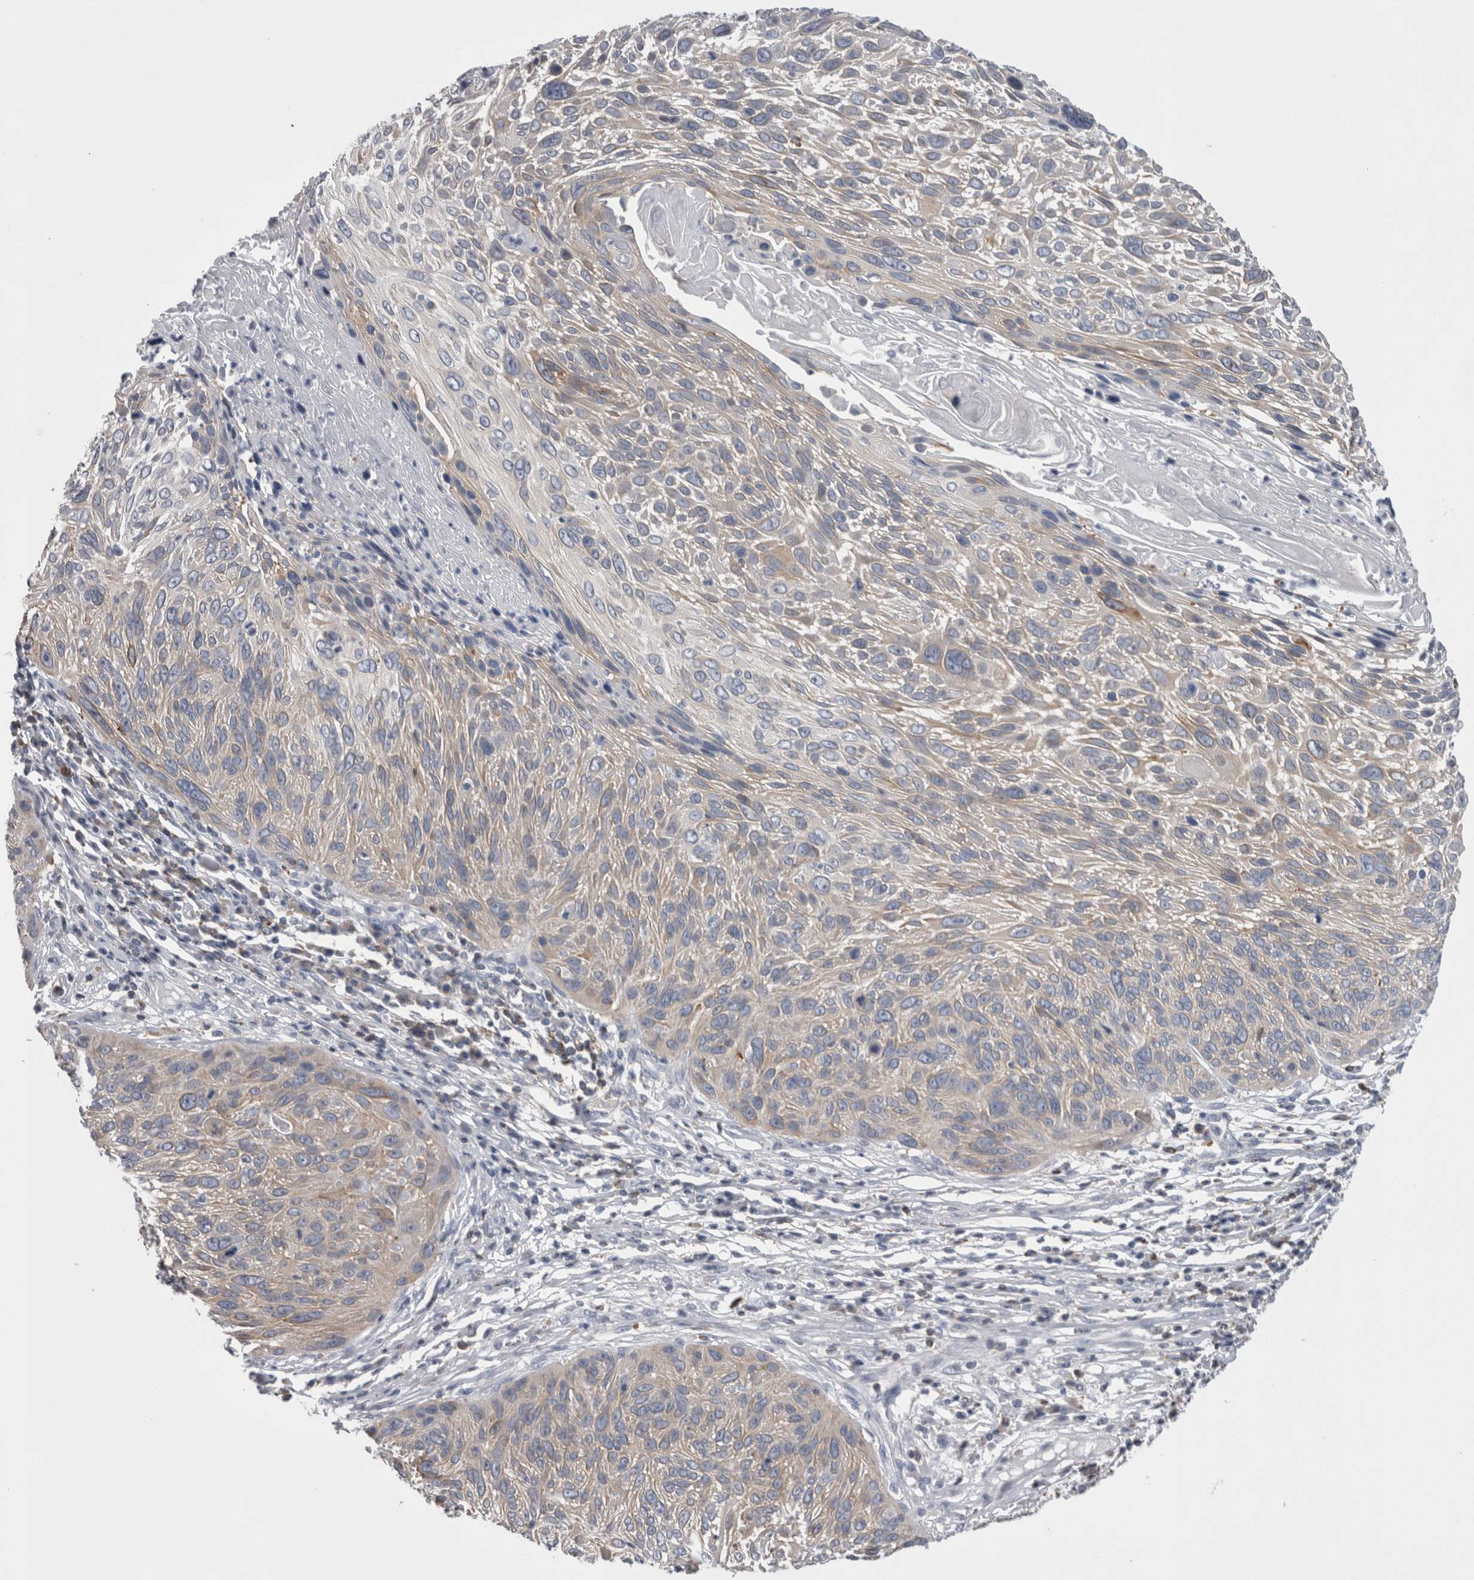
{"staining": {"intensity": "negative", "quantity": "none", "location": "none"}, "tissue": "cervical cancer", "cell_type": "Tumor cells", "image_type": "cancer", "snomed": [{"axis": "morphology", "description": "Squamous cell carcinoma, NOS"}, {"axis": "topography", "description": "Cervix"}], "caption": "IHC micrograph of neoplastic tissue: human cervical cancer stained with DAB shows no significant protein expression in tumor cells.", "gene": "DCTN6", "patient": {"sex": "female", "age": 51}}